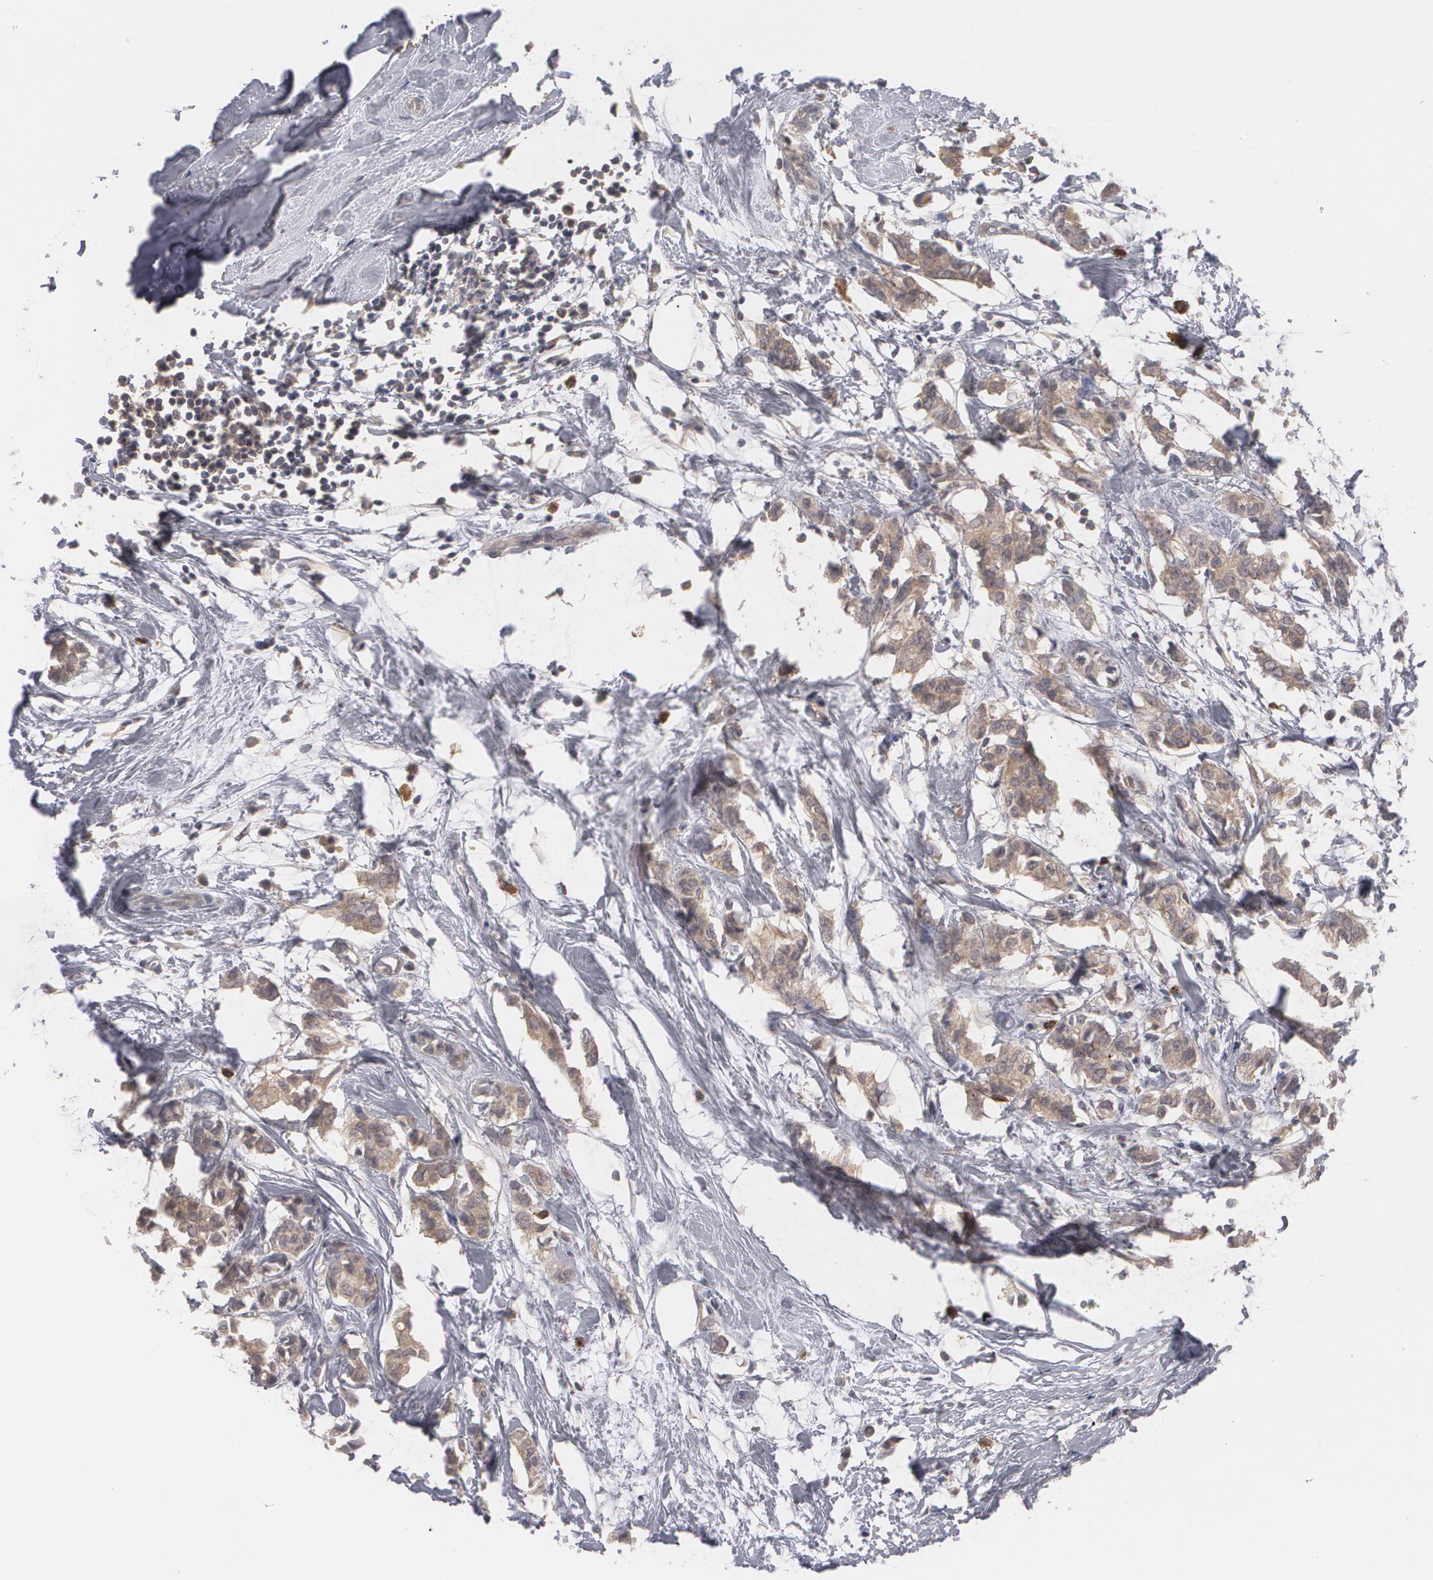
{"staining": {"intensity": "moderate", "quantity": ">75%", "location": "nuclear"}, "tissue": "breast cancer", "cell_type": "Tumor cells", "image_type": "cancer", "snomed": [{"axis": "morphology", "description": "Duct carcinoma"}, {"axis": "topography", "description": "Breast"}], "caption": "There is medium levels of moderate nuclear staining in tumor cells of breast infiltrating ductal carcinoma, as demonstrated by immunohistochemical staining (brown color).", "gene": "ARF6", "patient": {"sex": "female", "age": 84}}